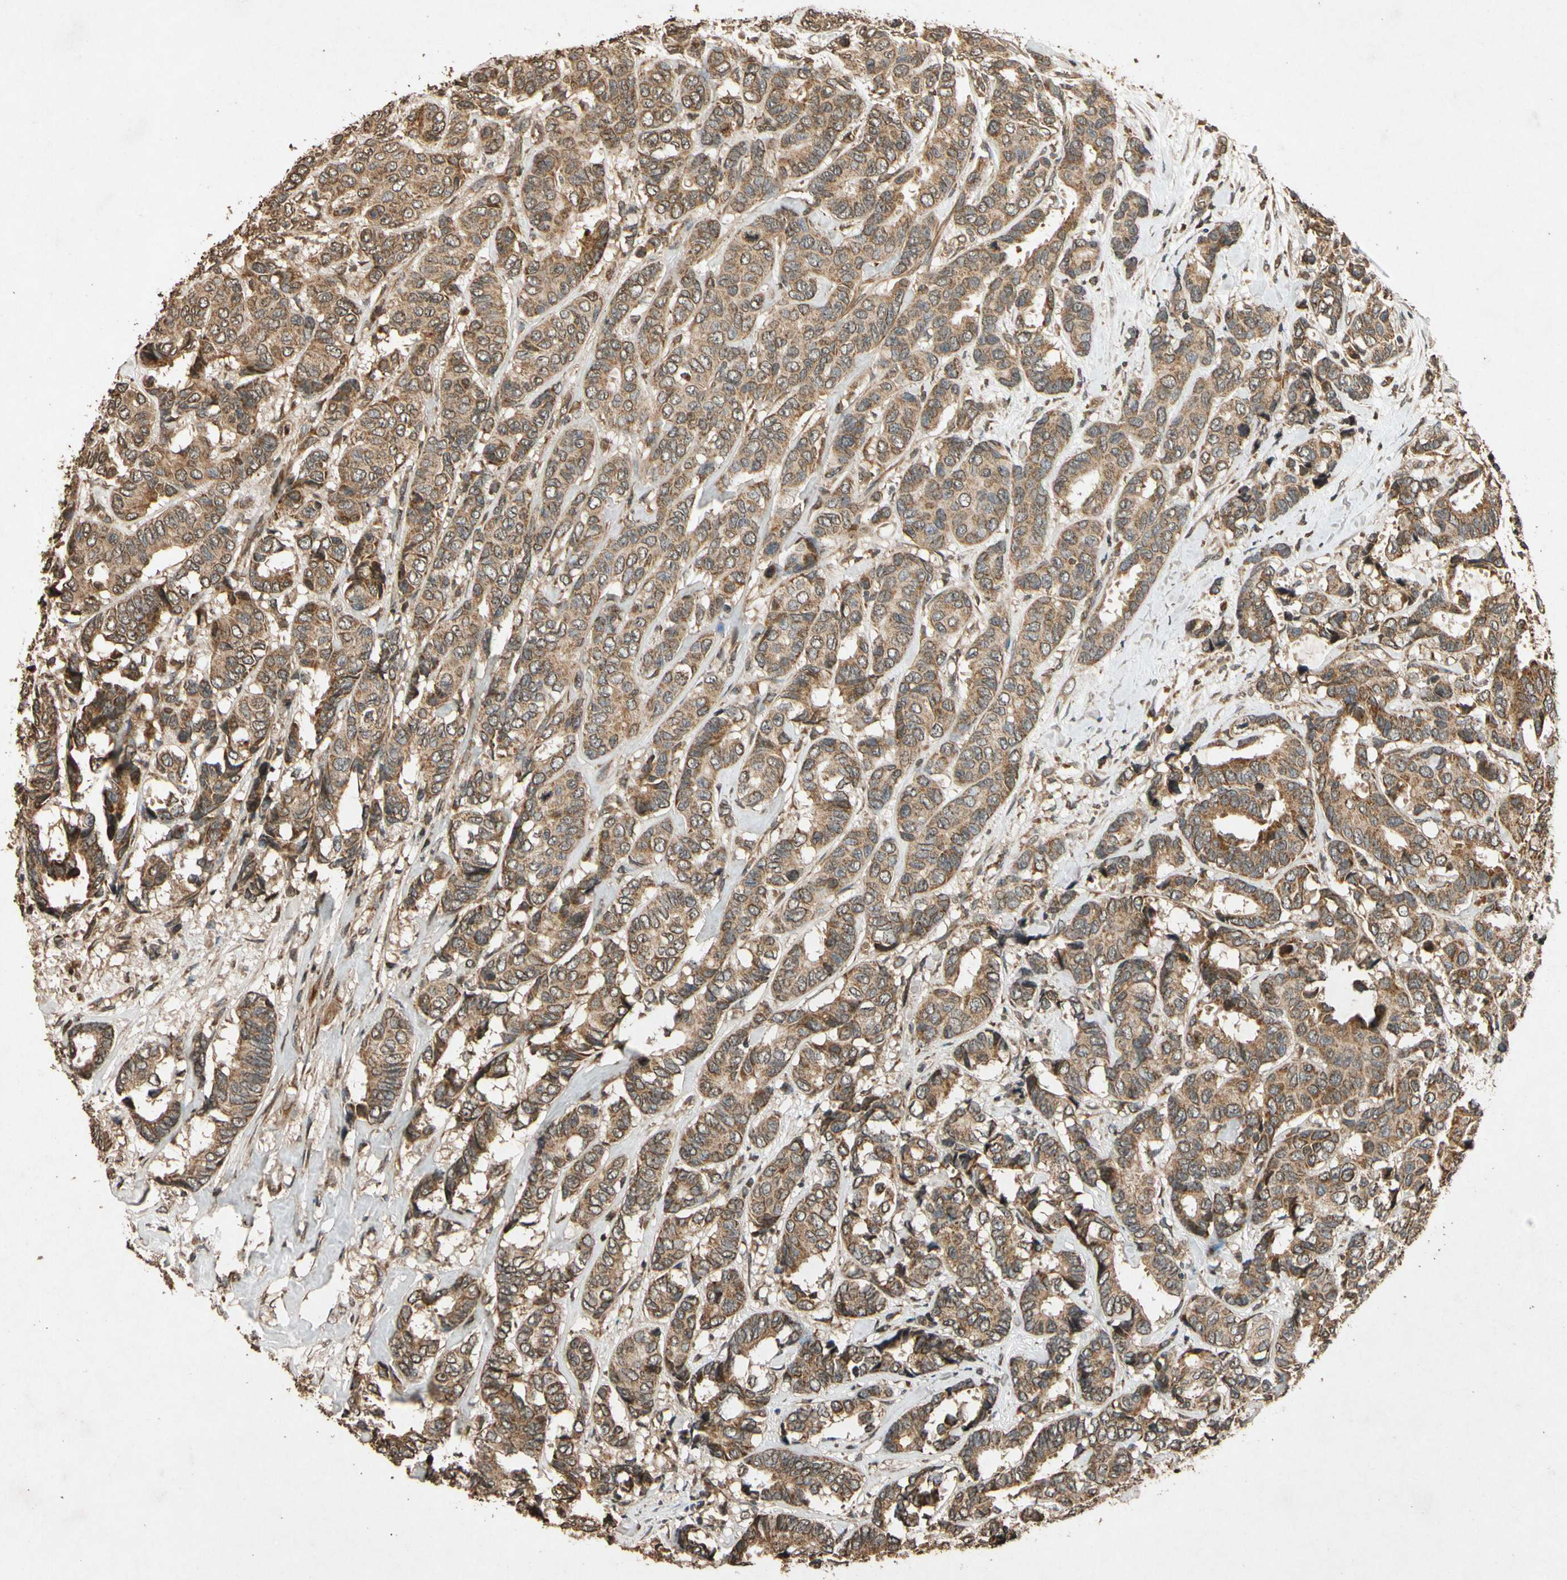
{"staining": {"intensity": "moderate", "quantity": ">75%", "location": "cytoplasmic/membranous"}, "tissue": "breast cancer", "cell_type": "Tumor cells", "image_type": "cancer", "snomed": [{"axis": "morphology", "description": "Duct carcinoma"}, {"axis": "topography", "description": "Breast"}], "caption": "A high-resolution micrograph shows IHC staining of breast cancer (intraductal carcinoma), which shows moderate cytoplasmic/membranous expression in about >75% of tumor cells. Immunohistochemistry stains the protein in brown and the nuclei are stained blue.", "gene": "TXN2", "patient": {"sex": "female", "age": 87}}